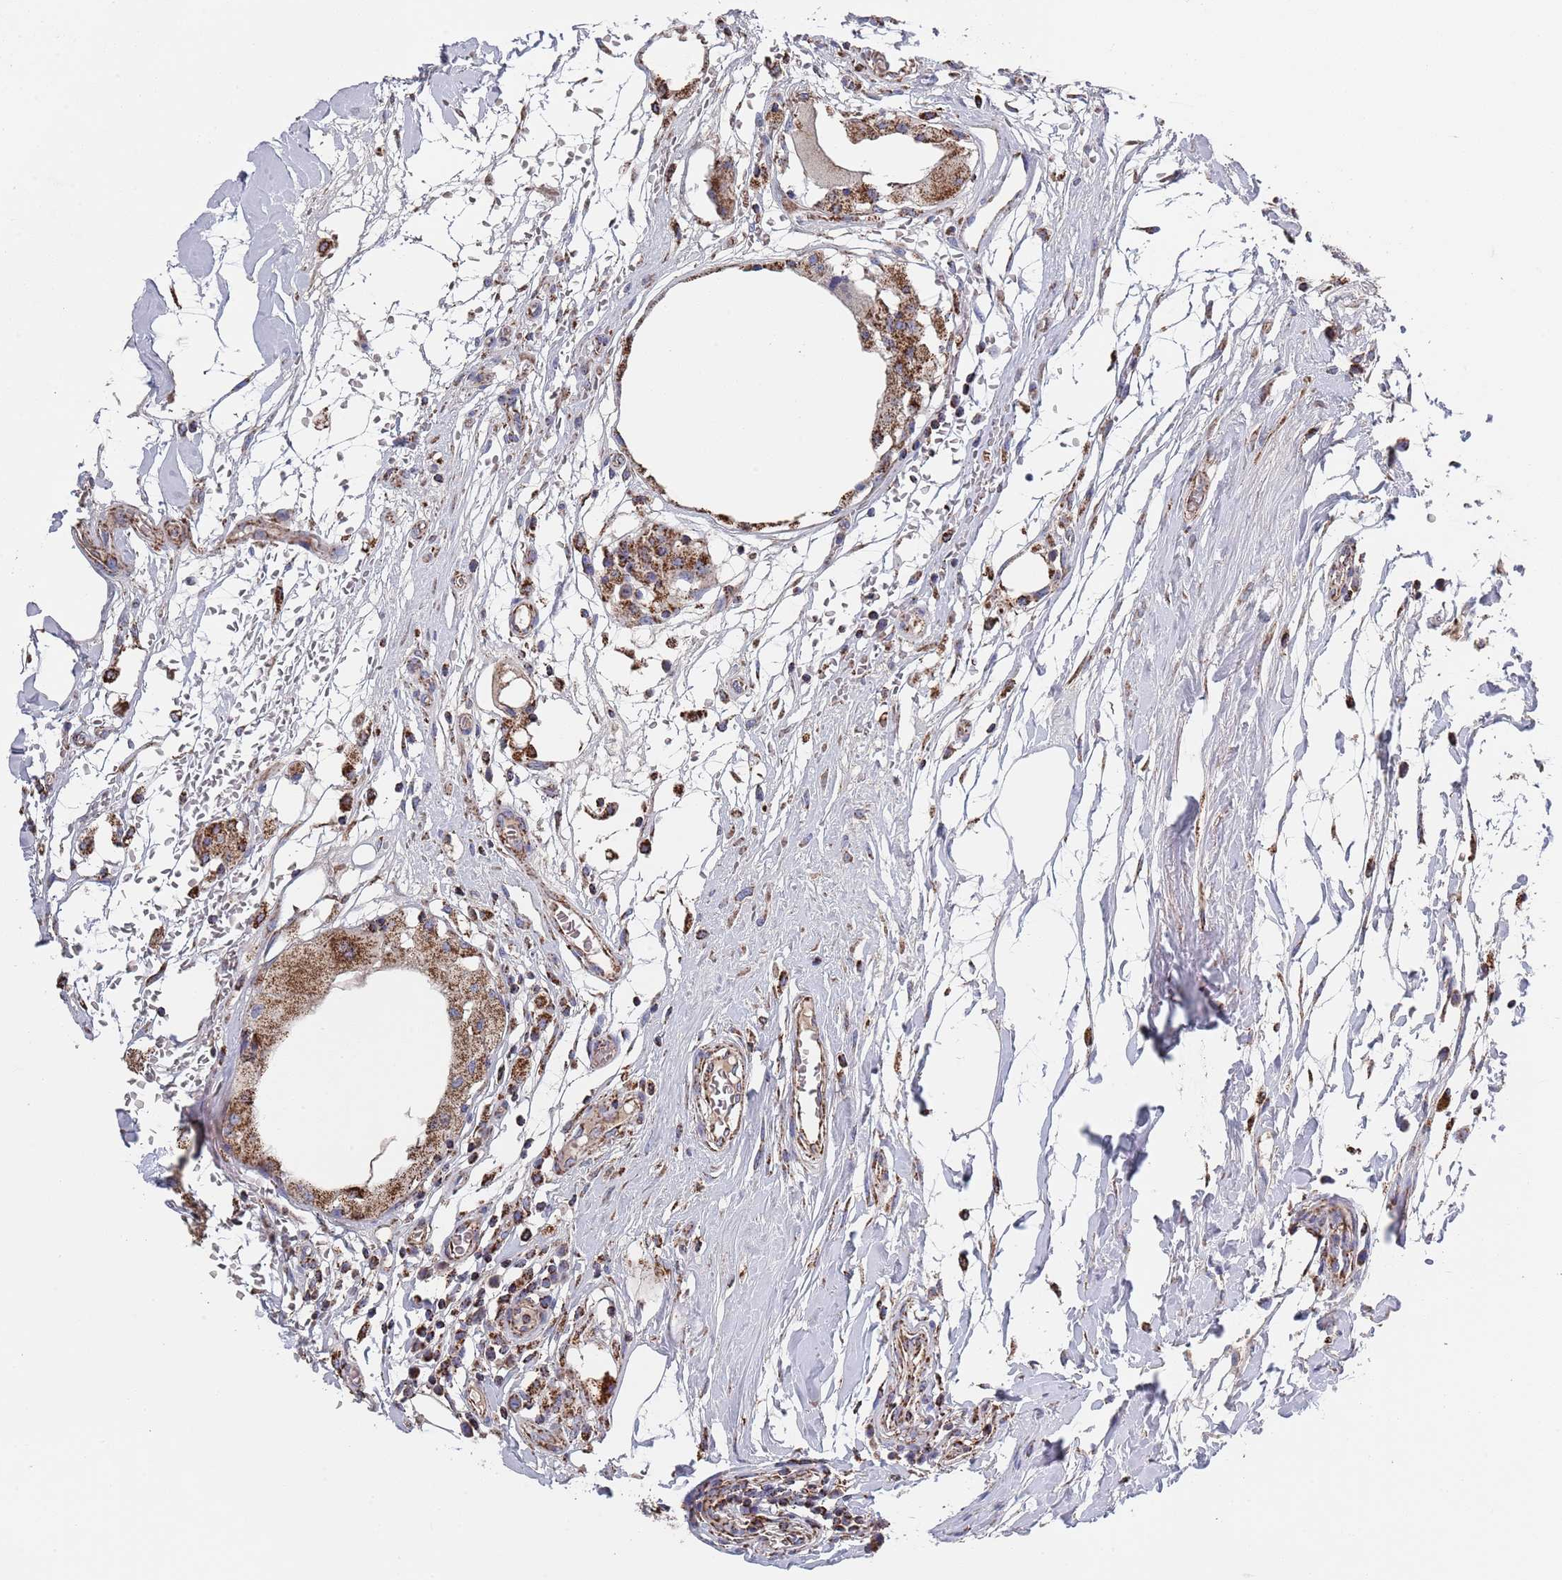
{"staining": {"intensity": "moderate", "quantity": ">75%", "location": "cytoplasmic/membranous"}, "tissue": "breast cancer", "cell_type": "Tumor cells", "image_type": "cancer", "snomed": [{"axis": "morphology", "description": "Duct carcinoma"}, {"axis": "topography", "description": "Breast"}], "caption": "Protein expression analysis of infiltrating ductal carcinoma (breast) shows moderate cytoplasmic/membranous expression in about >75% of tumor cells.", "gene": "PGP", "patient": {"sex": "female", "age": 55}}